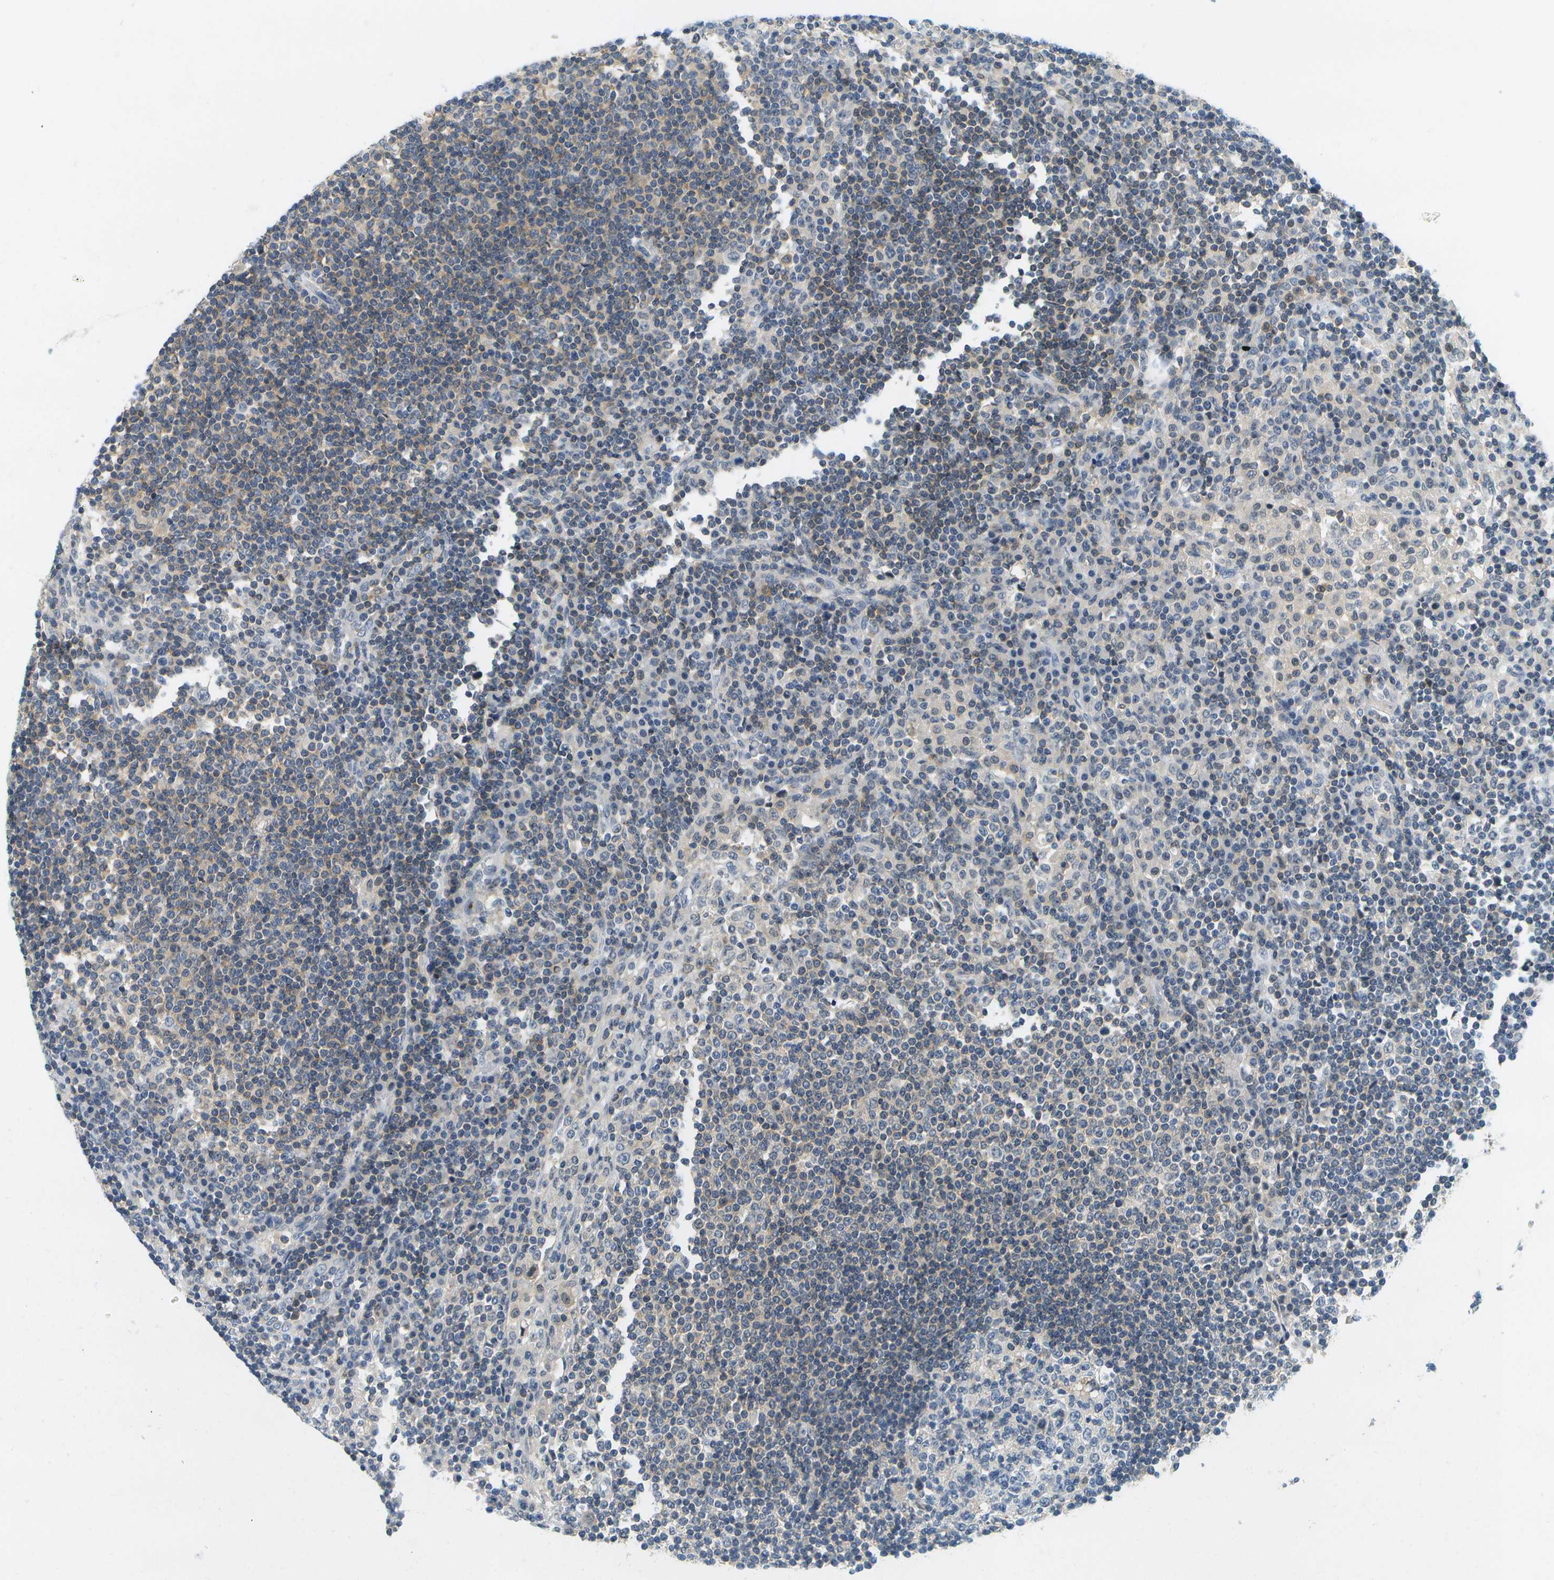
{"staining": {"intensity": "weak", "quantity": "<25%", "location": "cytoplasmic/membranous"}, "tissue": "lymph node", "cell_type": "Germinal center cells", "image_type": "normal", "snomed": [{"axis": "morphology", "description": "Normal tissue, NOS"}, {"axis": "topography", "description": "Lymph node"}], "caption": "Protein analysis of benign lymph node exhibits no significant staining in germinal center cells.", "gene": "RASGRP2", "patient": {"sex": "female", "age": 53}}